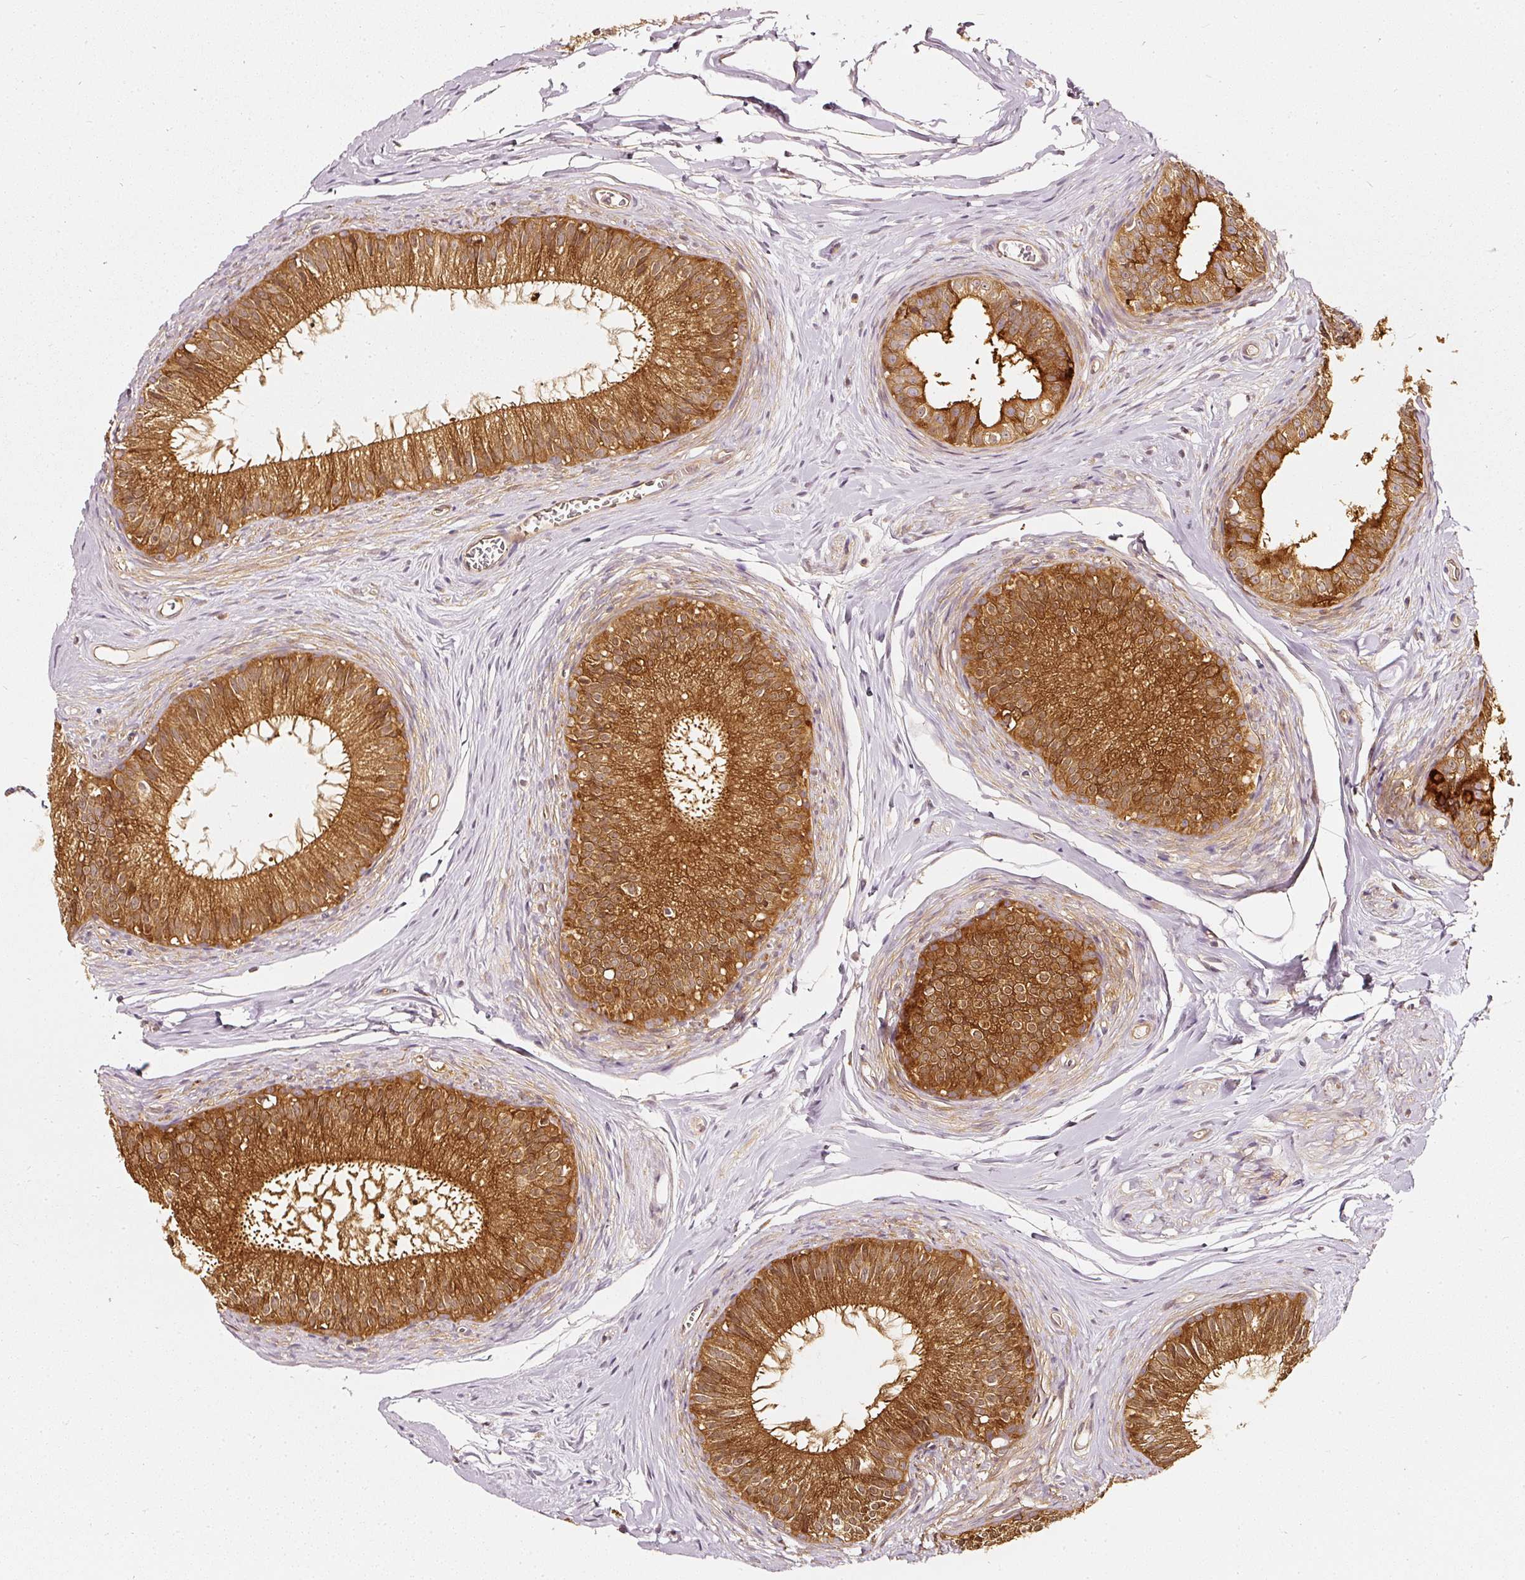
{"staining": {"intensity": "strong", "quantity": ">75%", "location": "cytoplasmic/membranous"}, "tissue": "epididymis", "cell_type": "Glandular cells", "image_type": "normal", "snomed": [{"axis": "morphology", "description": "Normal tissue, NOS"}, {"axis": "topography", "description": "Epididymis"}], "caption": "The photomicrograph reveals staining of unremarkable epididymis, revealing strong cytoplasmic/membranous protein positivity (brown color) within glandular cells. The protein is stained brown, and the nuclei are stained in blue (DAB (3,3'-diaminobenzidine) IHC with brightfield microscopy, high magnification).", "gene": "ASMTL", "patient": {"sex": "male", "age": 25}}